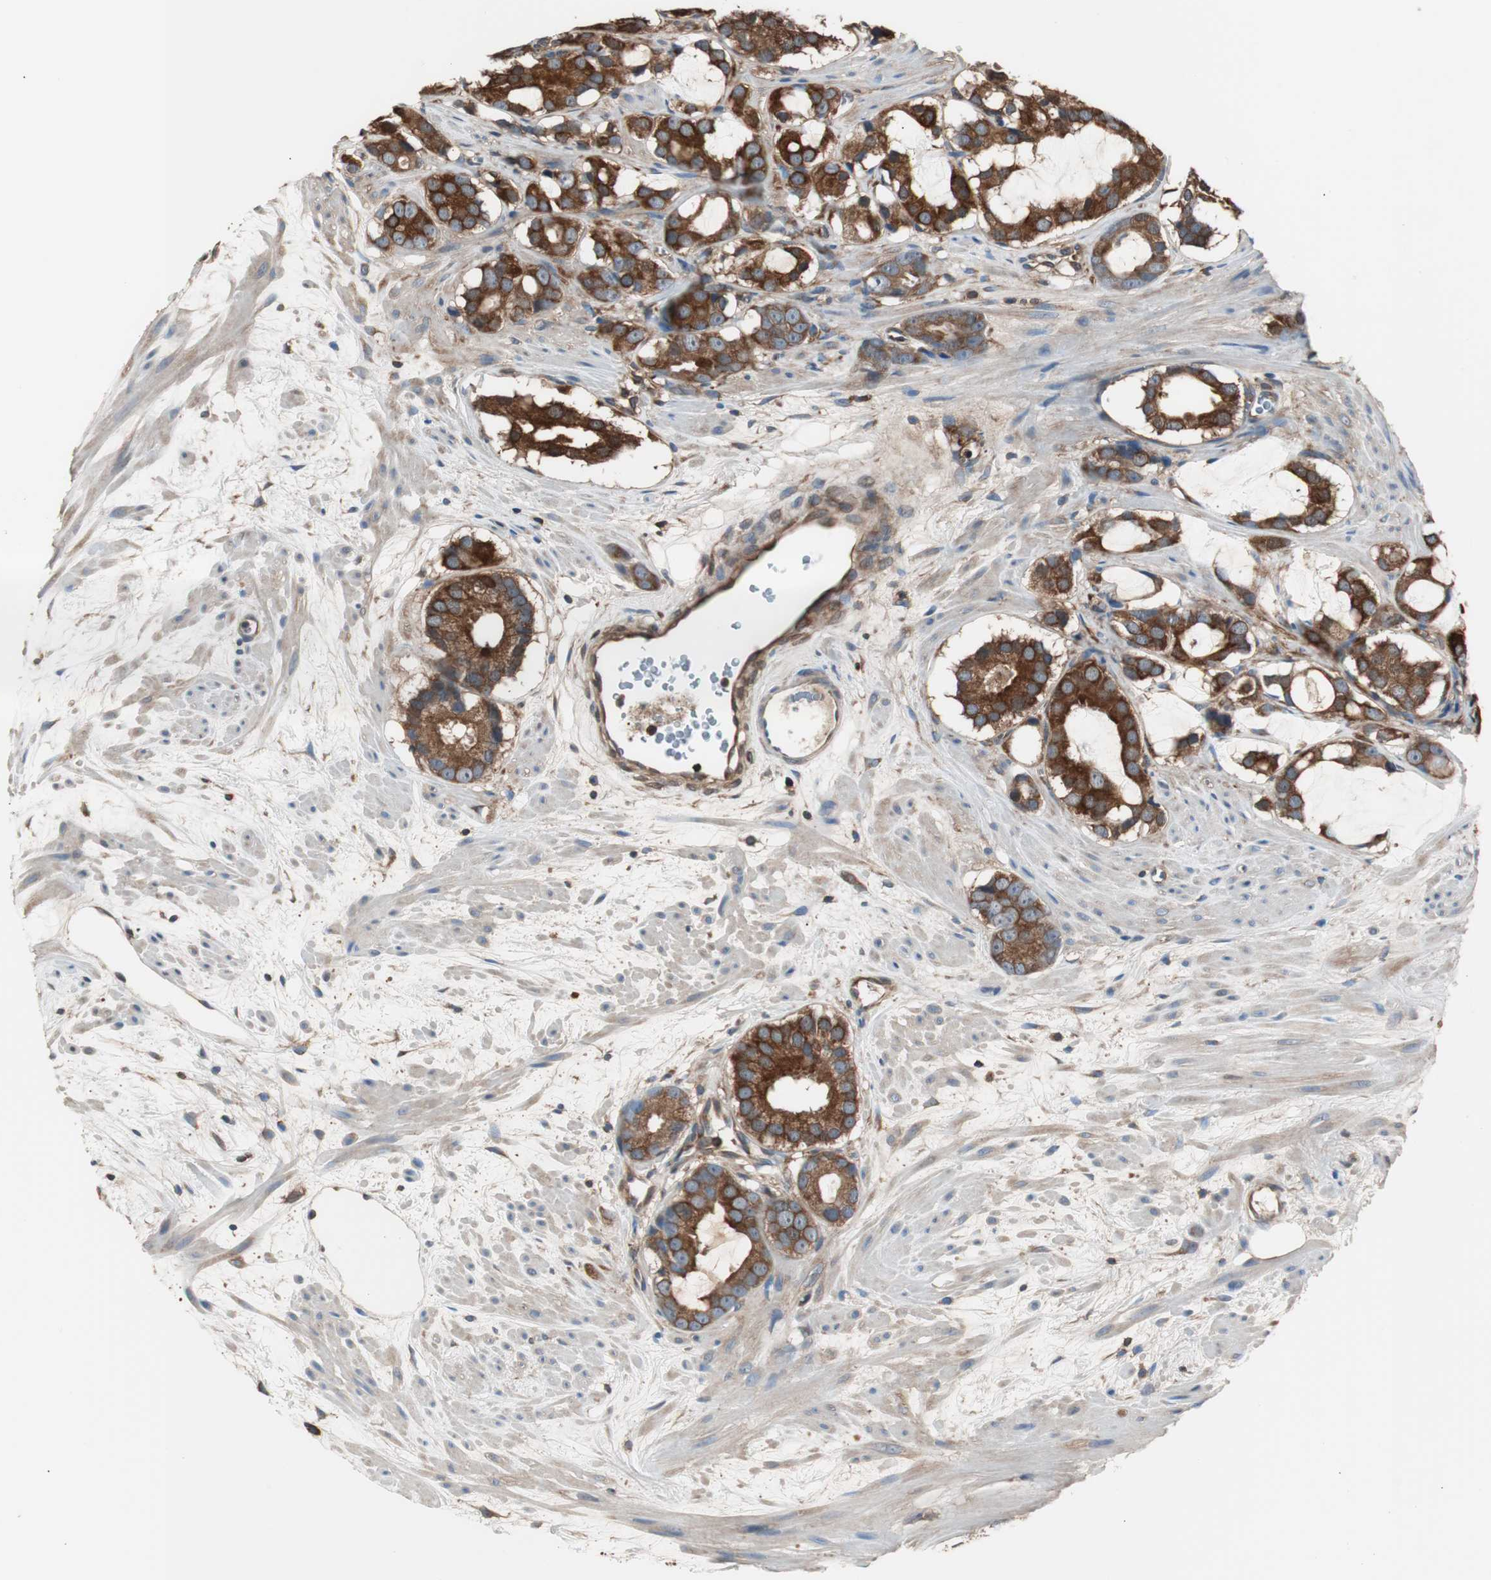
{"staining": {"intensity": "strong", "quantity": ">75%", "location": "cytoplasmic/membranous"}, "tissue": "prostate cancer", "cell_type": "Tumor cells", "image_type": "cancer", "snomed": [{"axis": "morphology", "description": "Adenocarcinoma, Low grade"}, {"axis": "topography", "description": "Prostate"}], "caption": "Strong cytoplasmic/membranous staining is present in about >75% of tumor cells in prostate cancer (low-grade adenocarcinoma). Immunohistochemistry (ihc) stains the protein in brown and the nuclei are stained blue.", "gene": "CAPNS1", "patient": {"sex": "male", "age": 57}}